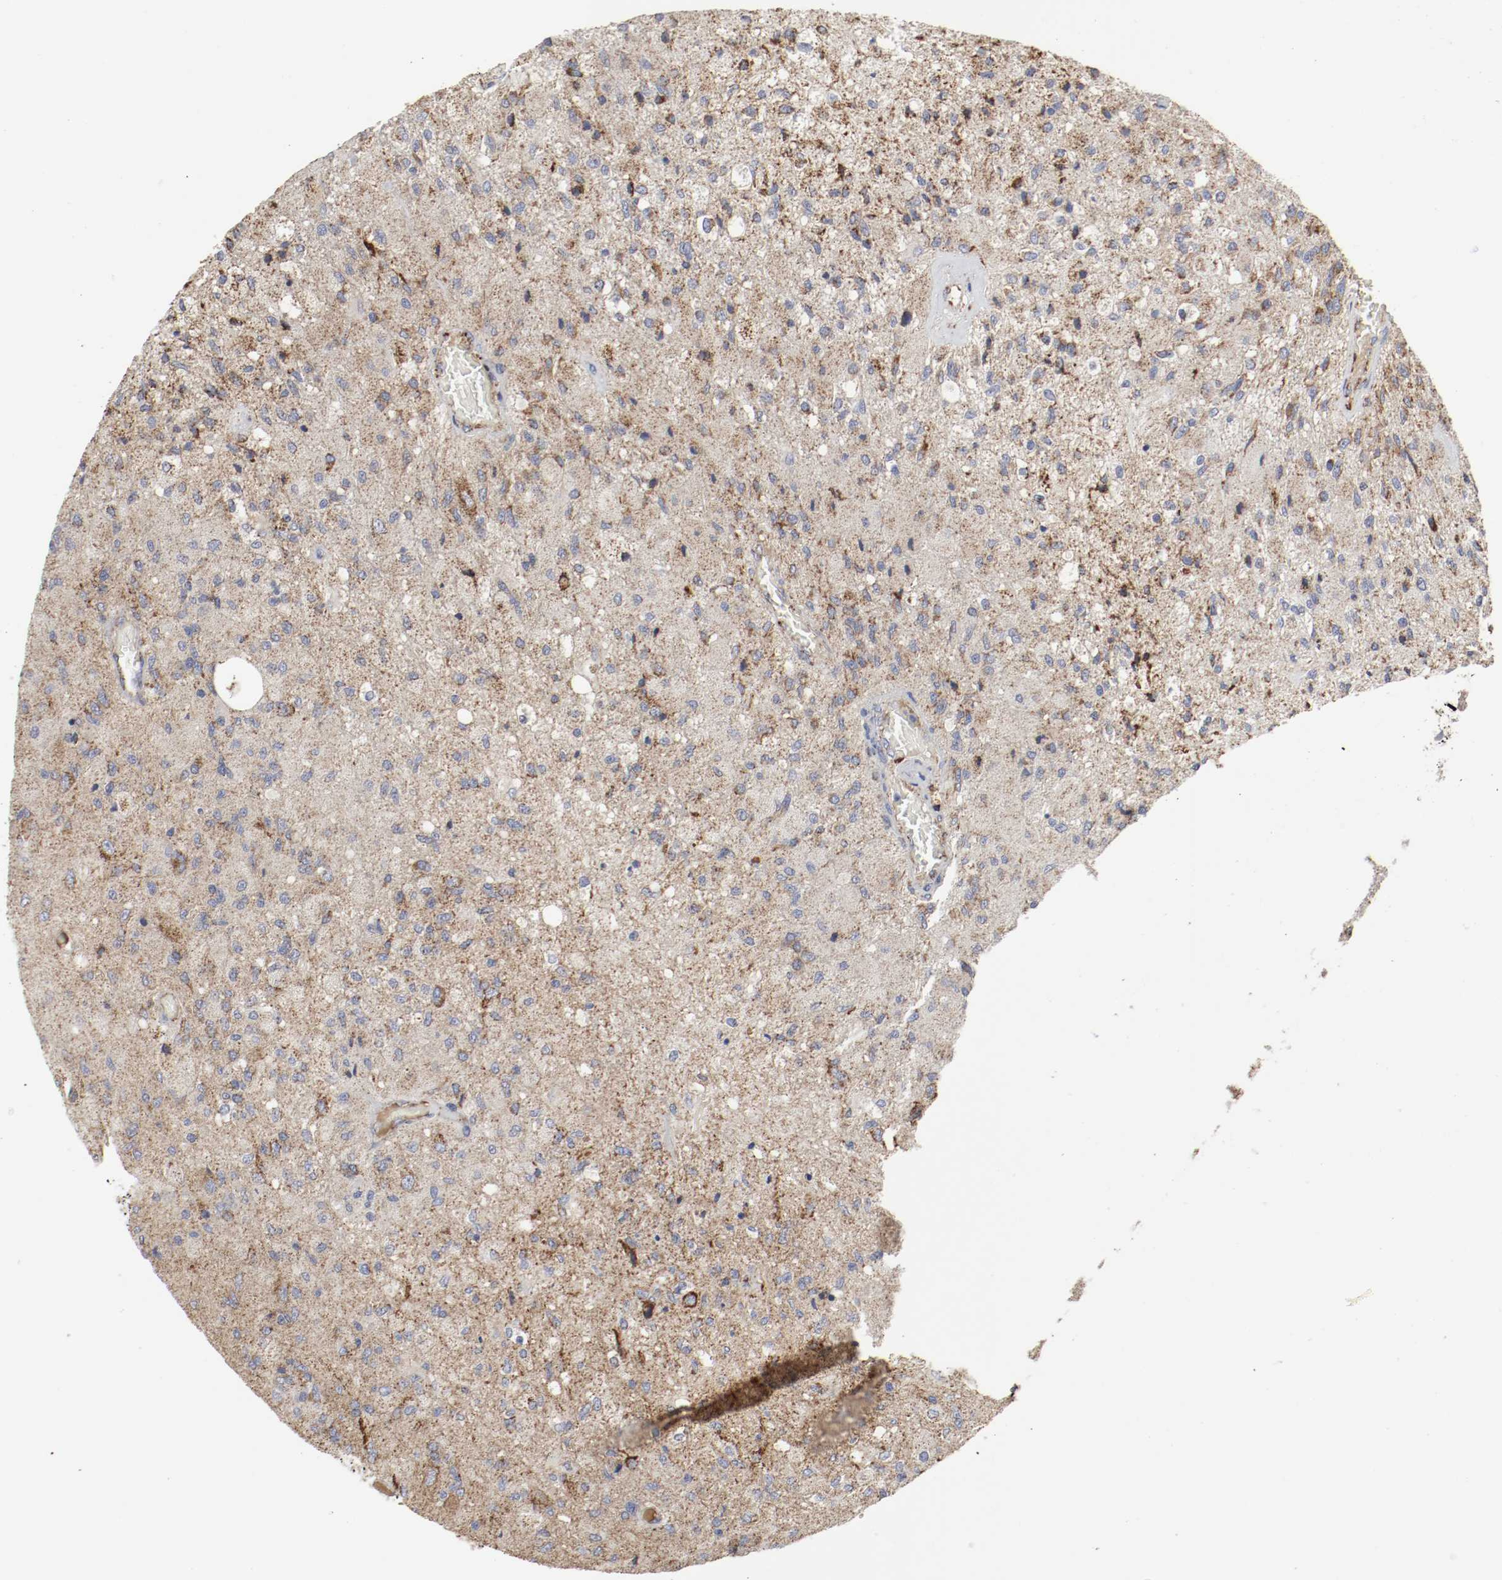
{"staining": {"intensity": "weak", "quantity": "25%-75%", "location": "cytoplasmic/membranous"}, "tissue": "glioma", "cell_type": "Tumor cells", "image_type": "cancer", "snomed": [{"axis": "morphology", "description": "Normal tissue, NOS"}, {"axis": "morphology", "description": "Glioma, malignant, High grade"}, {"axis": "topography", "description": "Cerebral cortex"}], "caption": "A brown stain labels weak cytoplasmic/membranous positivity of a protein in glioma tumor cells.", "gene": "AFG3L2", "patient": {"sex": "male", "age": 77}}